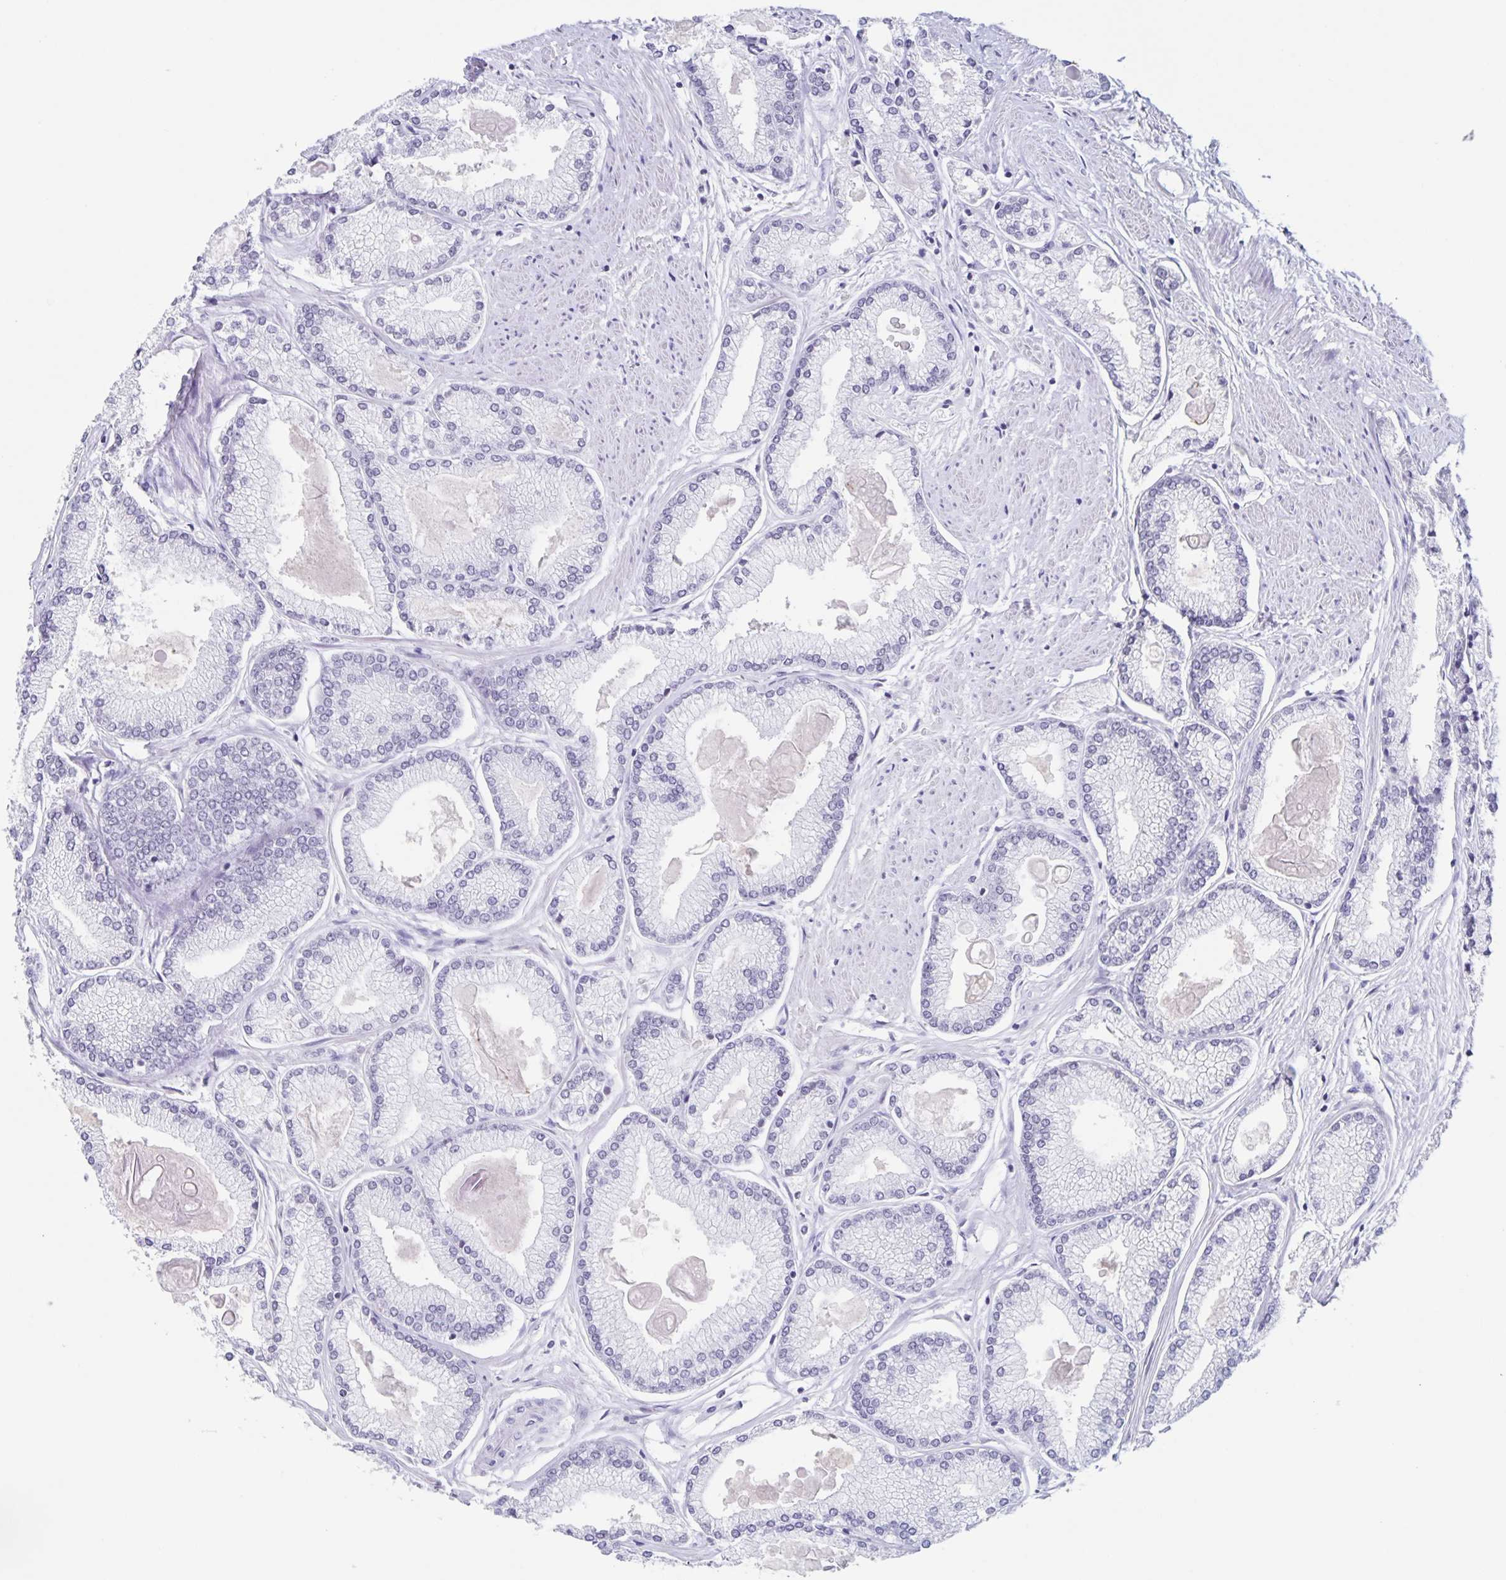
{"staining": {"intensity": "negative", "quantity": "none", "location": "none"}, "tissue": "prostate cancer", "cell_type": "Tumor cells", "image_type": "cancer", "snomed": [{"axis": "morphology", "description": "Adenocarcinoma, High grade"}, {"axis": "topography", "description": "Prostate"}], "caption": "Immunohistochemistry micrograph of prostate adenocarcinoma (high-grade) stained for a protein (brown), which reveals no expression in tumor cells.", "gene": "LCE6A", "patient": {"sex": "male", "age": 68}}